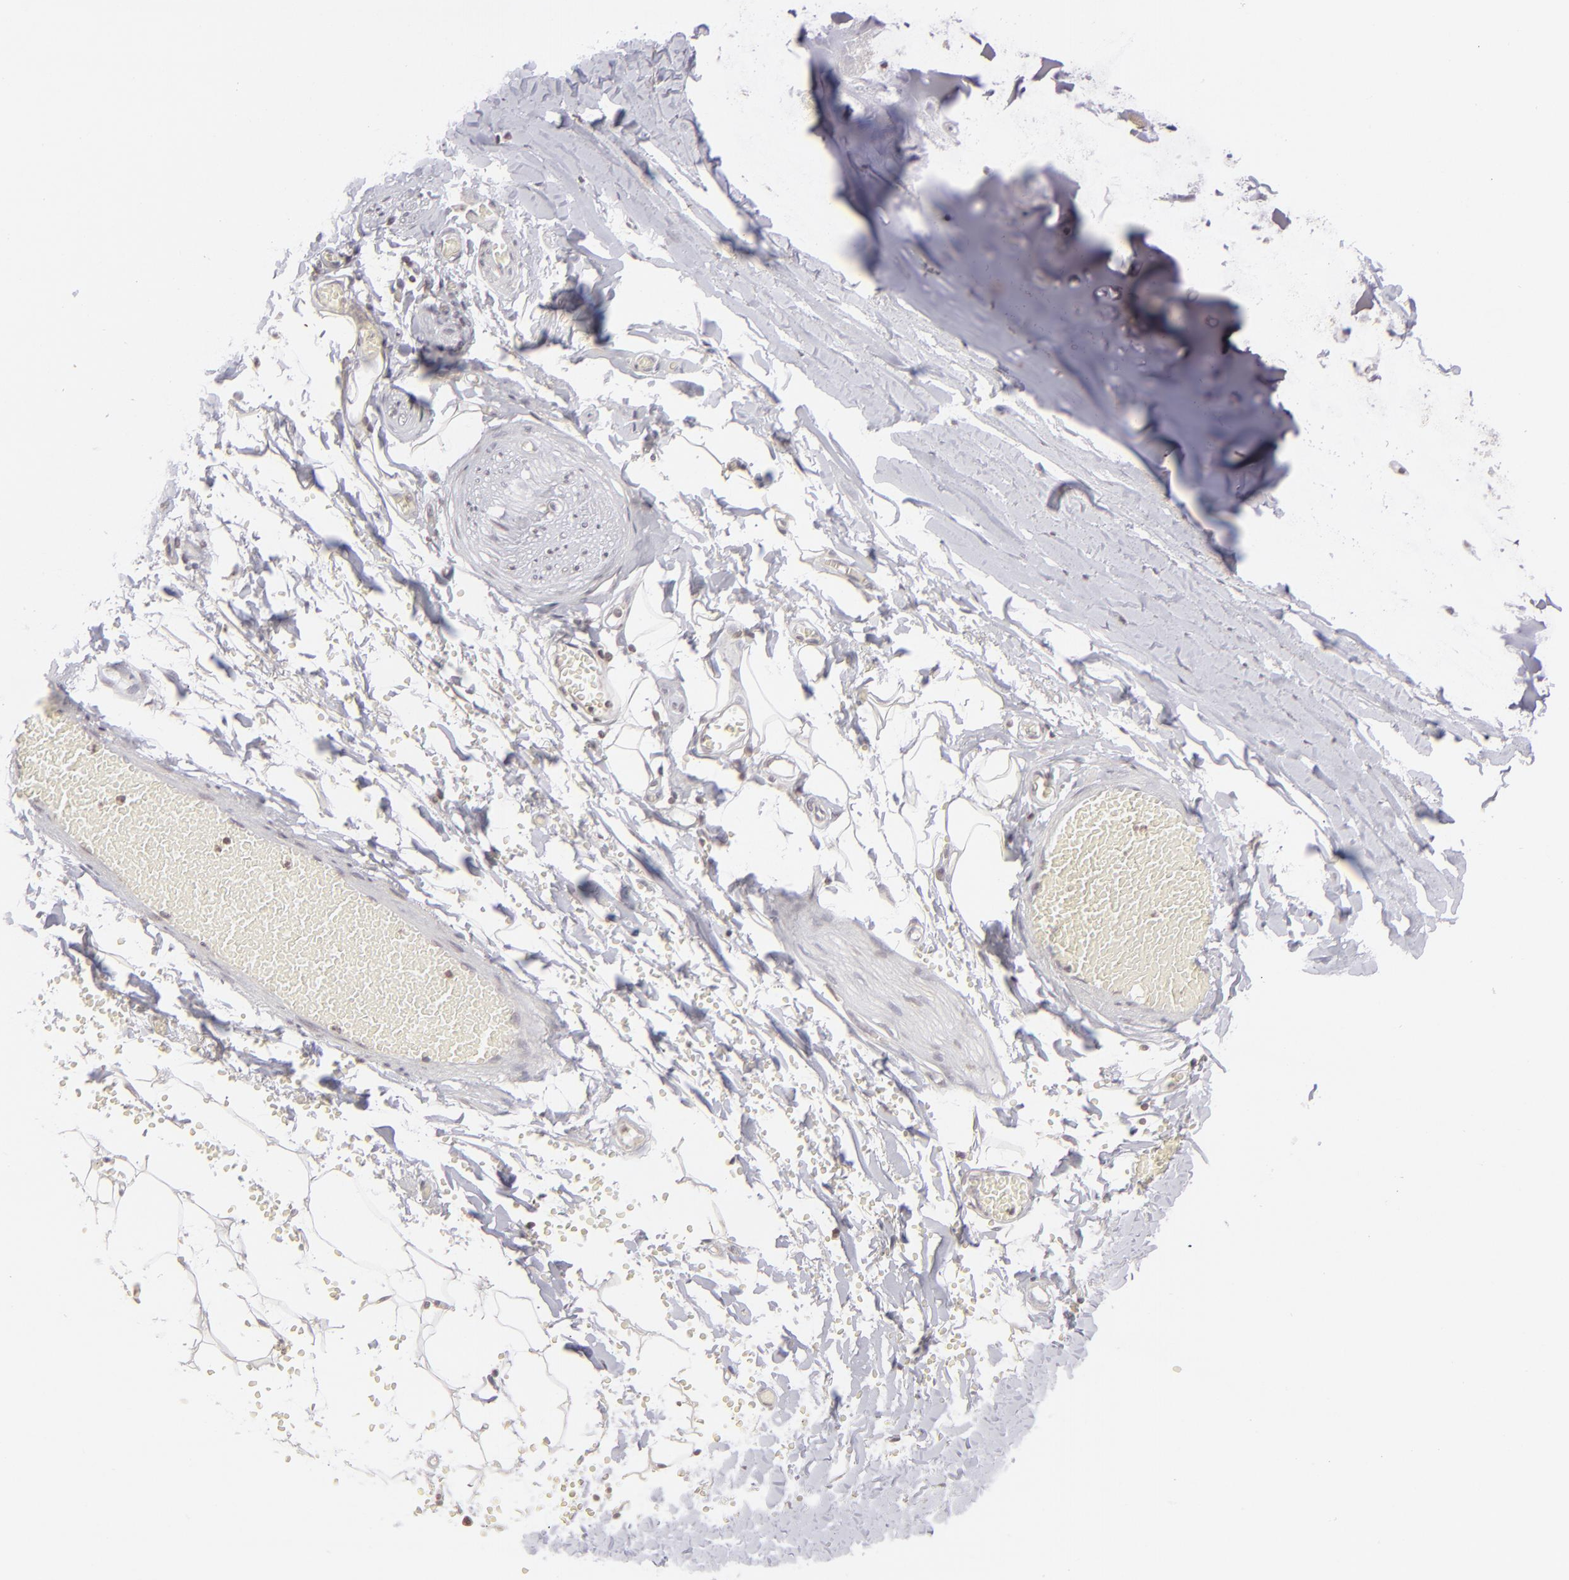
{"staining": {"intensity": "negative", "quantity": "none", "location": "none"}, "tissue": "adipose tissue", "cell_type": "Adipocytes", "image_type": "normal", "snomed": [{"axis": "morphology", "description": "Normal tissue, NOS"}, {"axis": "topography", "description": "Bronchus"}, {"axis": "topography", "description": "Lung"}], "caption": "Adipocytes show no significant protein staining in normal adipose tissue. The staining was performed using DAB to visualize the protein expression in brown, while the nuclei were stained in blue with hematoxylin (Magnification: 20x).", "gene": "CLDN2", "patient": {"sex": "female", "age": 56}}